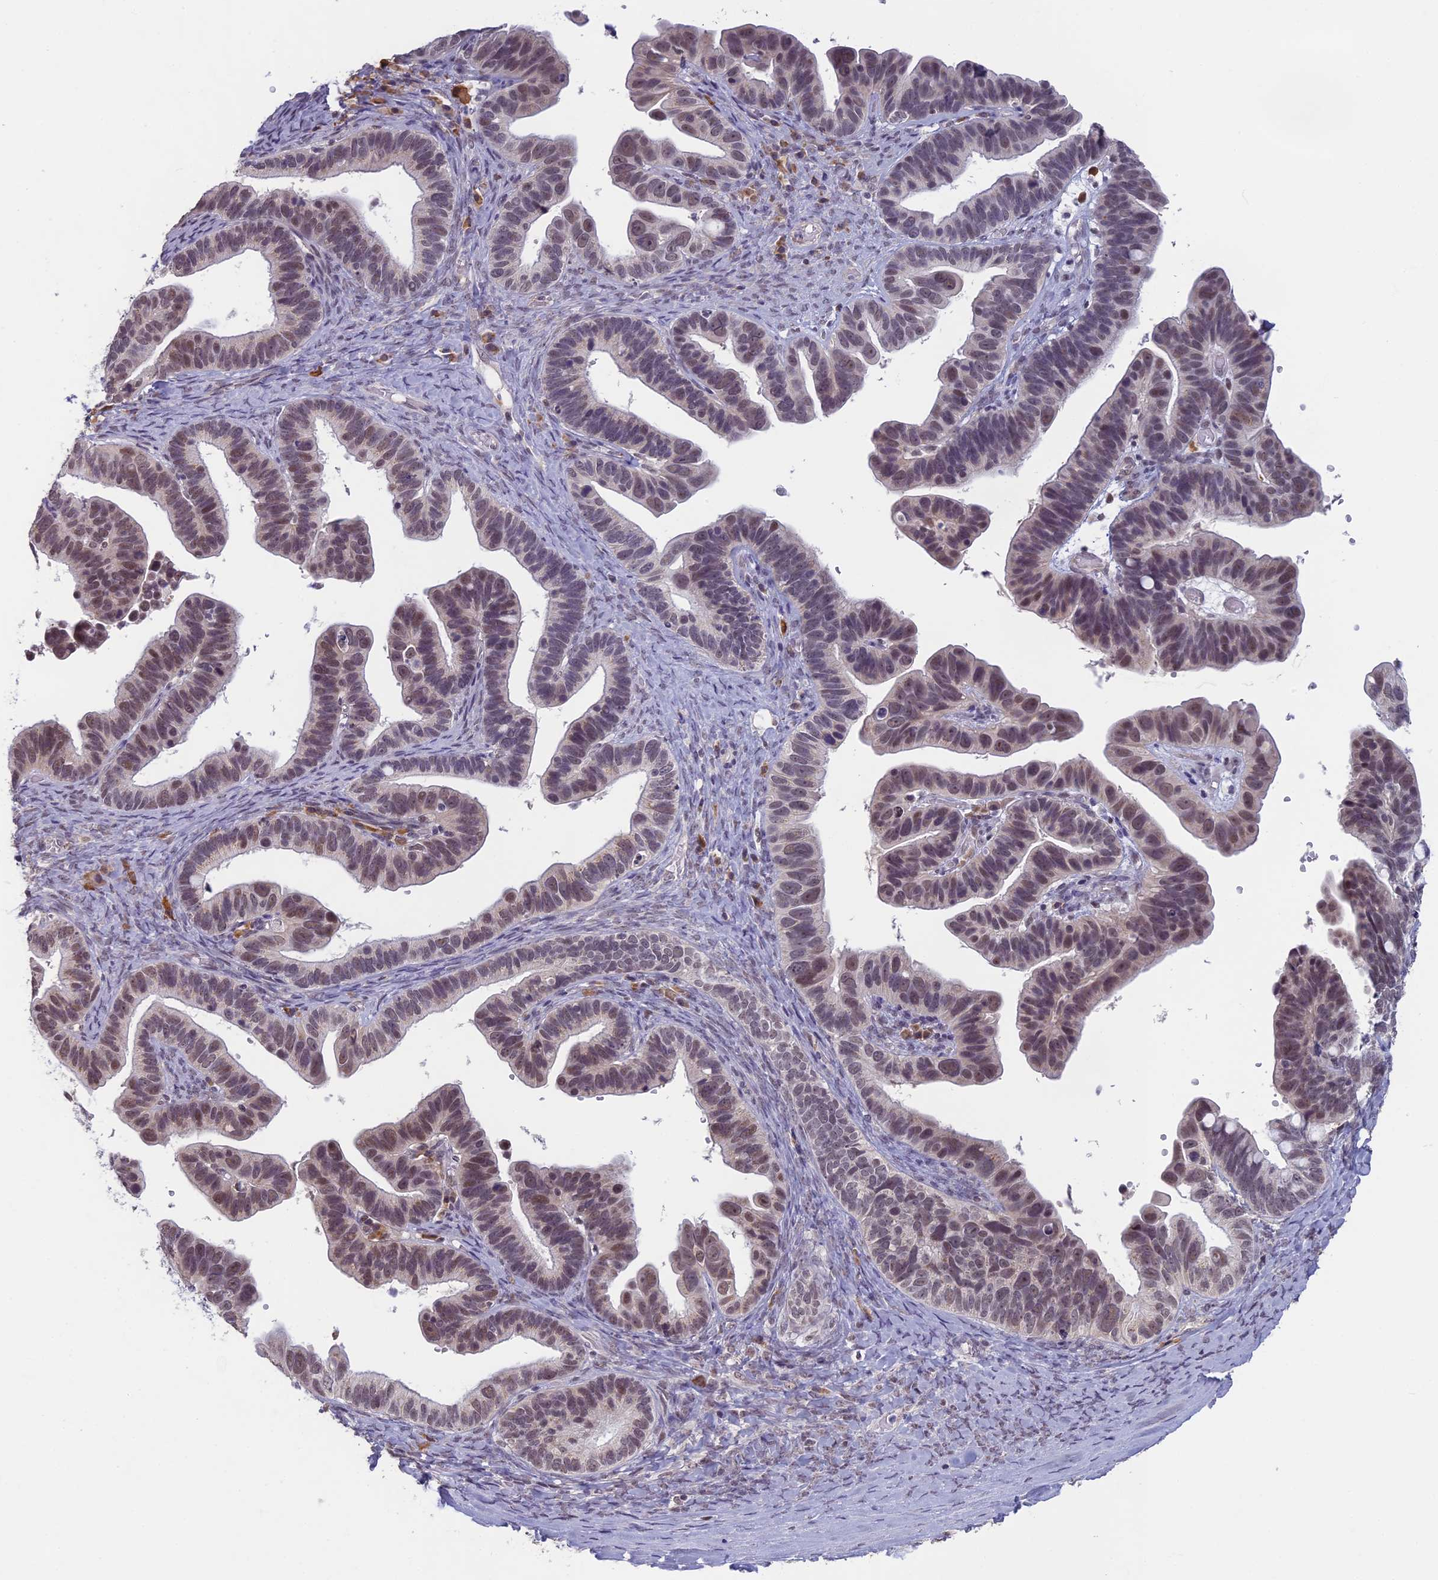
{"staining": {"intensity": "weak", "quantity": "25%-75%", "location": "nuclear"}, "tissue": "ovarian cancer", "cell_type": "Tumor cells", "image_type": "cancer", "snomed": [{"axis": "morphology", "description": "Cystadenocarcinoma, serous, NOS"}, {"axis": "topography", "description": "Ovary"}], "caption": "Immunohistochemical staining of human ovarian cancer (serous cystadenocarcinoma) reveals weak nuclear protein staining in about 25%-75% of tumor cells. (DAB (3,3'-diaminobenzidine) = brown stain, brightfield microscopy at high magnification).", "gene": "MORF4L1", "patient": {"sex": "female", "age": 56}}